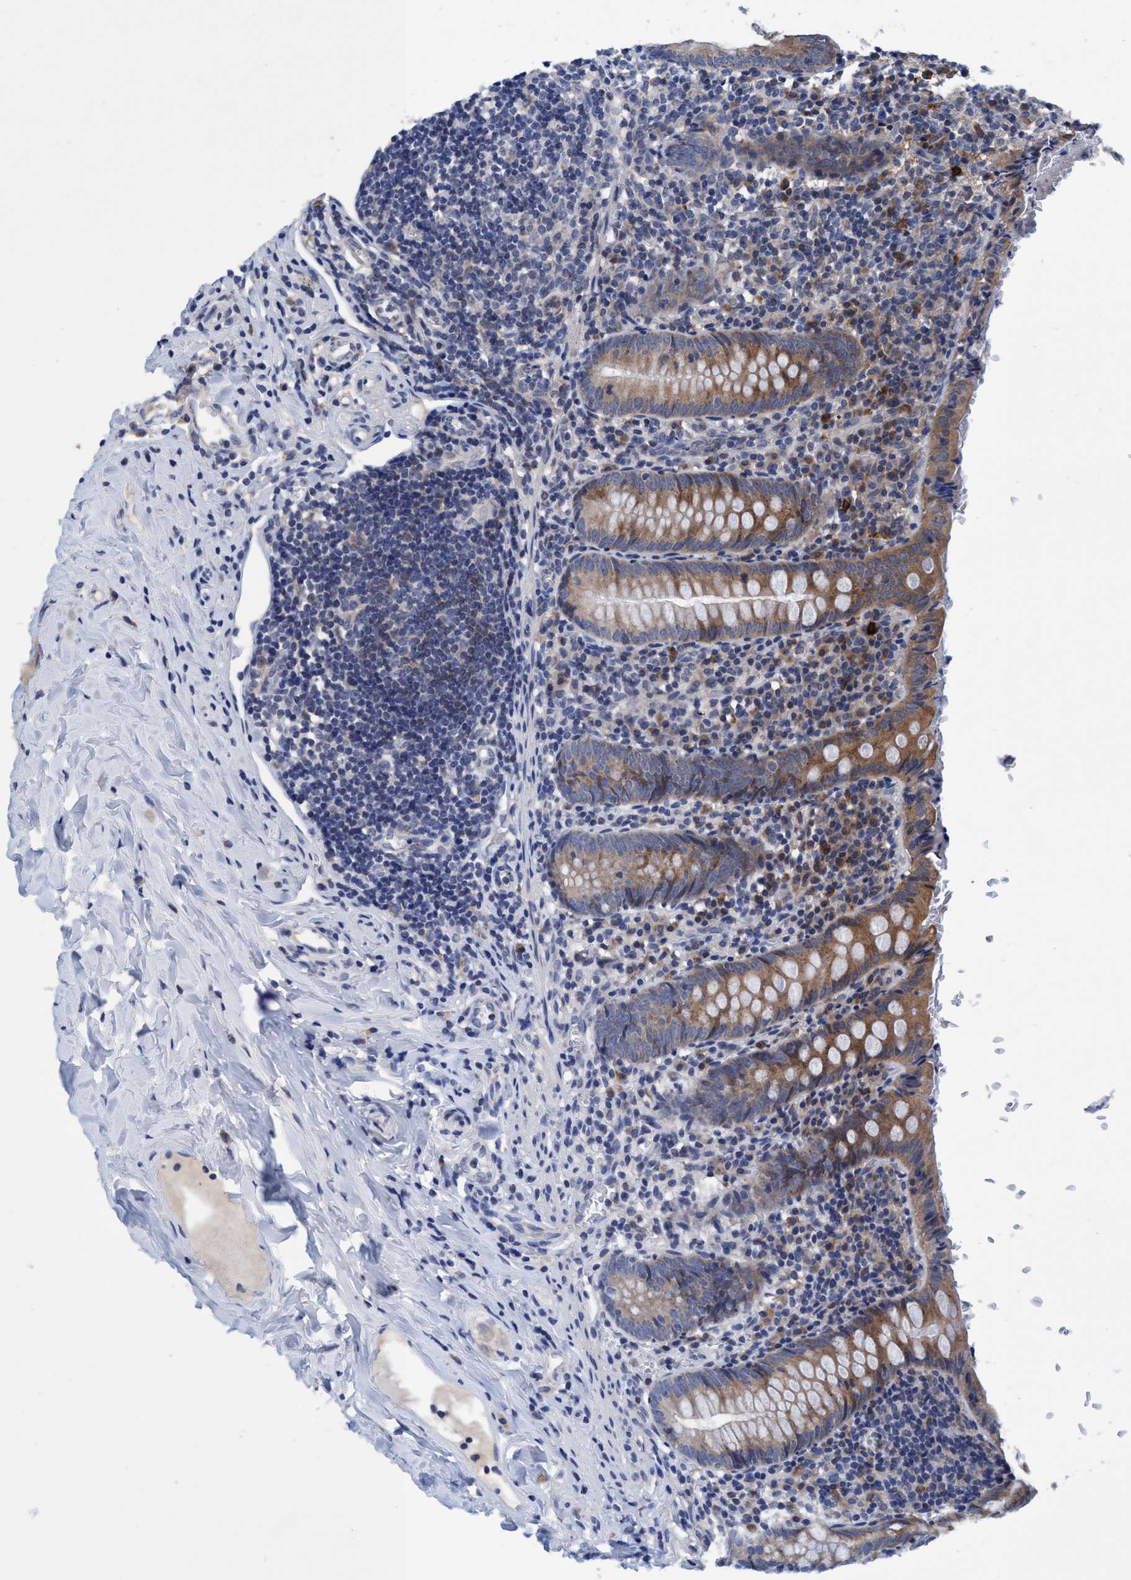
{"staining": {"intensity": "moderate", "quantity": ">75%", "location": "cytoplasmic/membranous"}, "tissue": "appendix", "cell_type": "Glandular cells", "image_type": "normal", "snomed": [{"axis": "morphology", "description": "Normal tissue, NOS"}, {"axis": "topography", "description": "Appendix"}], "caption": "Appendix was stained to show a protein in brown. There is medium levels of moderate cytoplasmic/membranous staining in about >75% of glandular cells.", "gene": "CALCOCO2", "patient": {"sex": "female", "age": 10}}